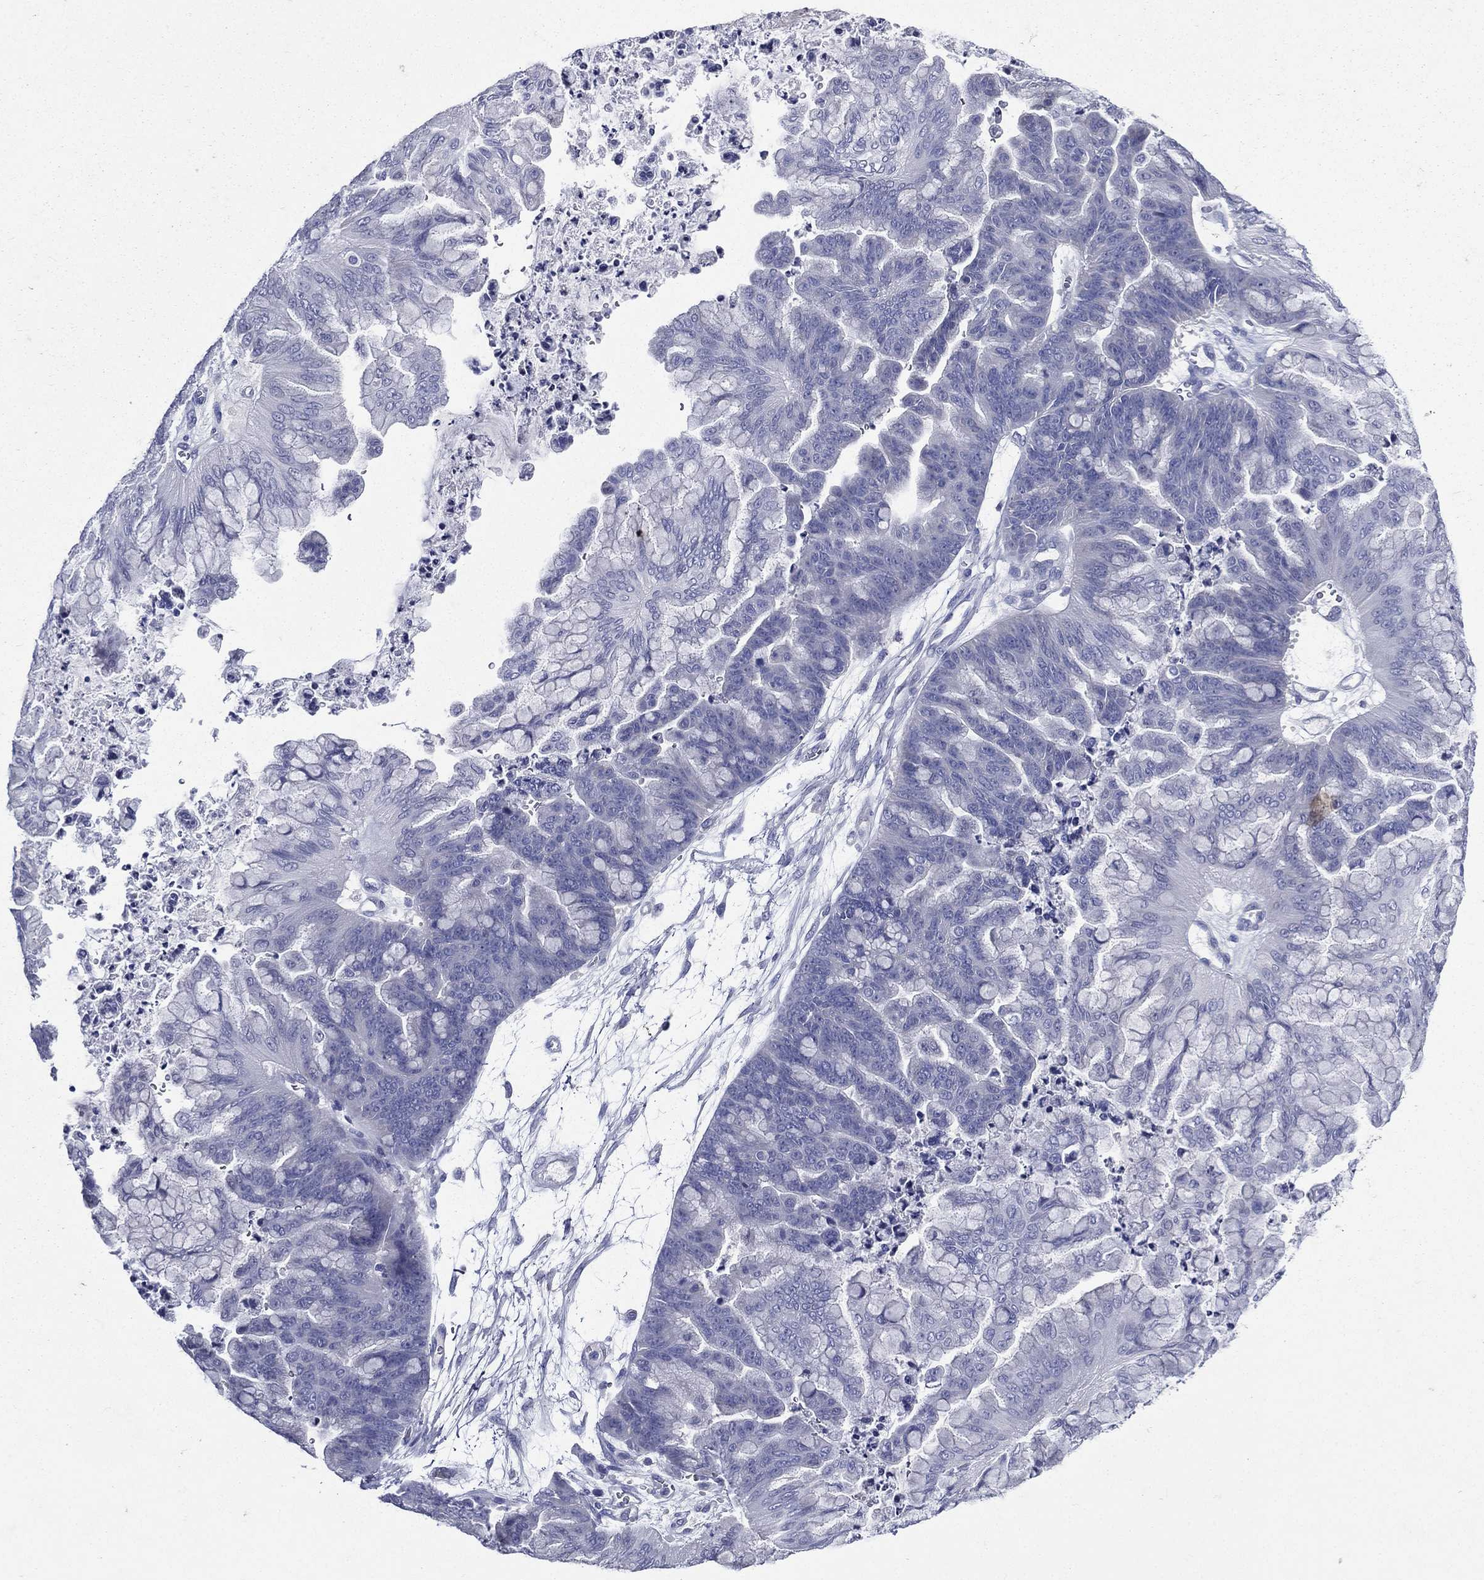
{"staining": {"intensity": "negative", "quantity": "none", "location": "none"}, "tissue": "ovarian cancer", "cell_type": "Tumor cells", "image_type": "cancer", "snomed": [{"axis": "morphology", "description": "Cystadenocarcinoma, mucinous, NOS"}, {"axis": "topography", "description": "Ovary"}], "caption": "IHC micrograph of ovarian mucinous cystadenocarcinoma stained for a protein (brown), which exhibits no expression in tumor cells.", "gene": "TGM1", "patient": {"sex": "female", "age": 67}}